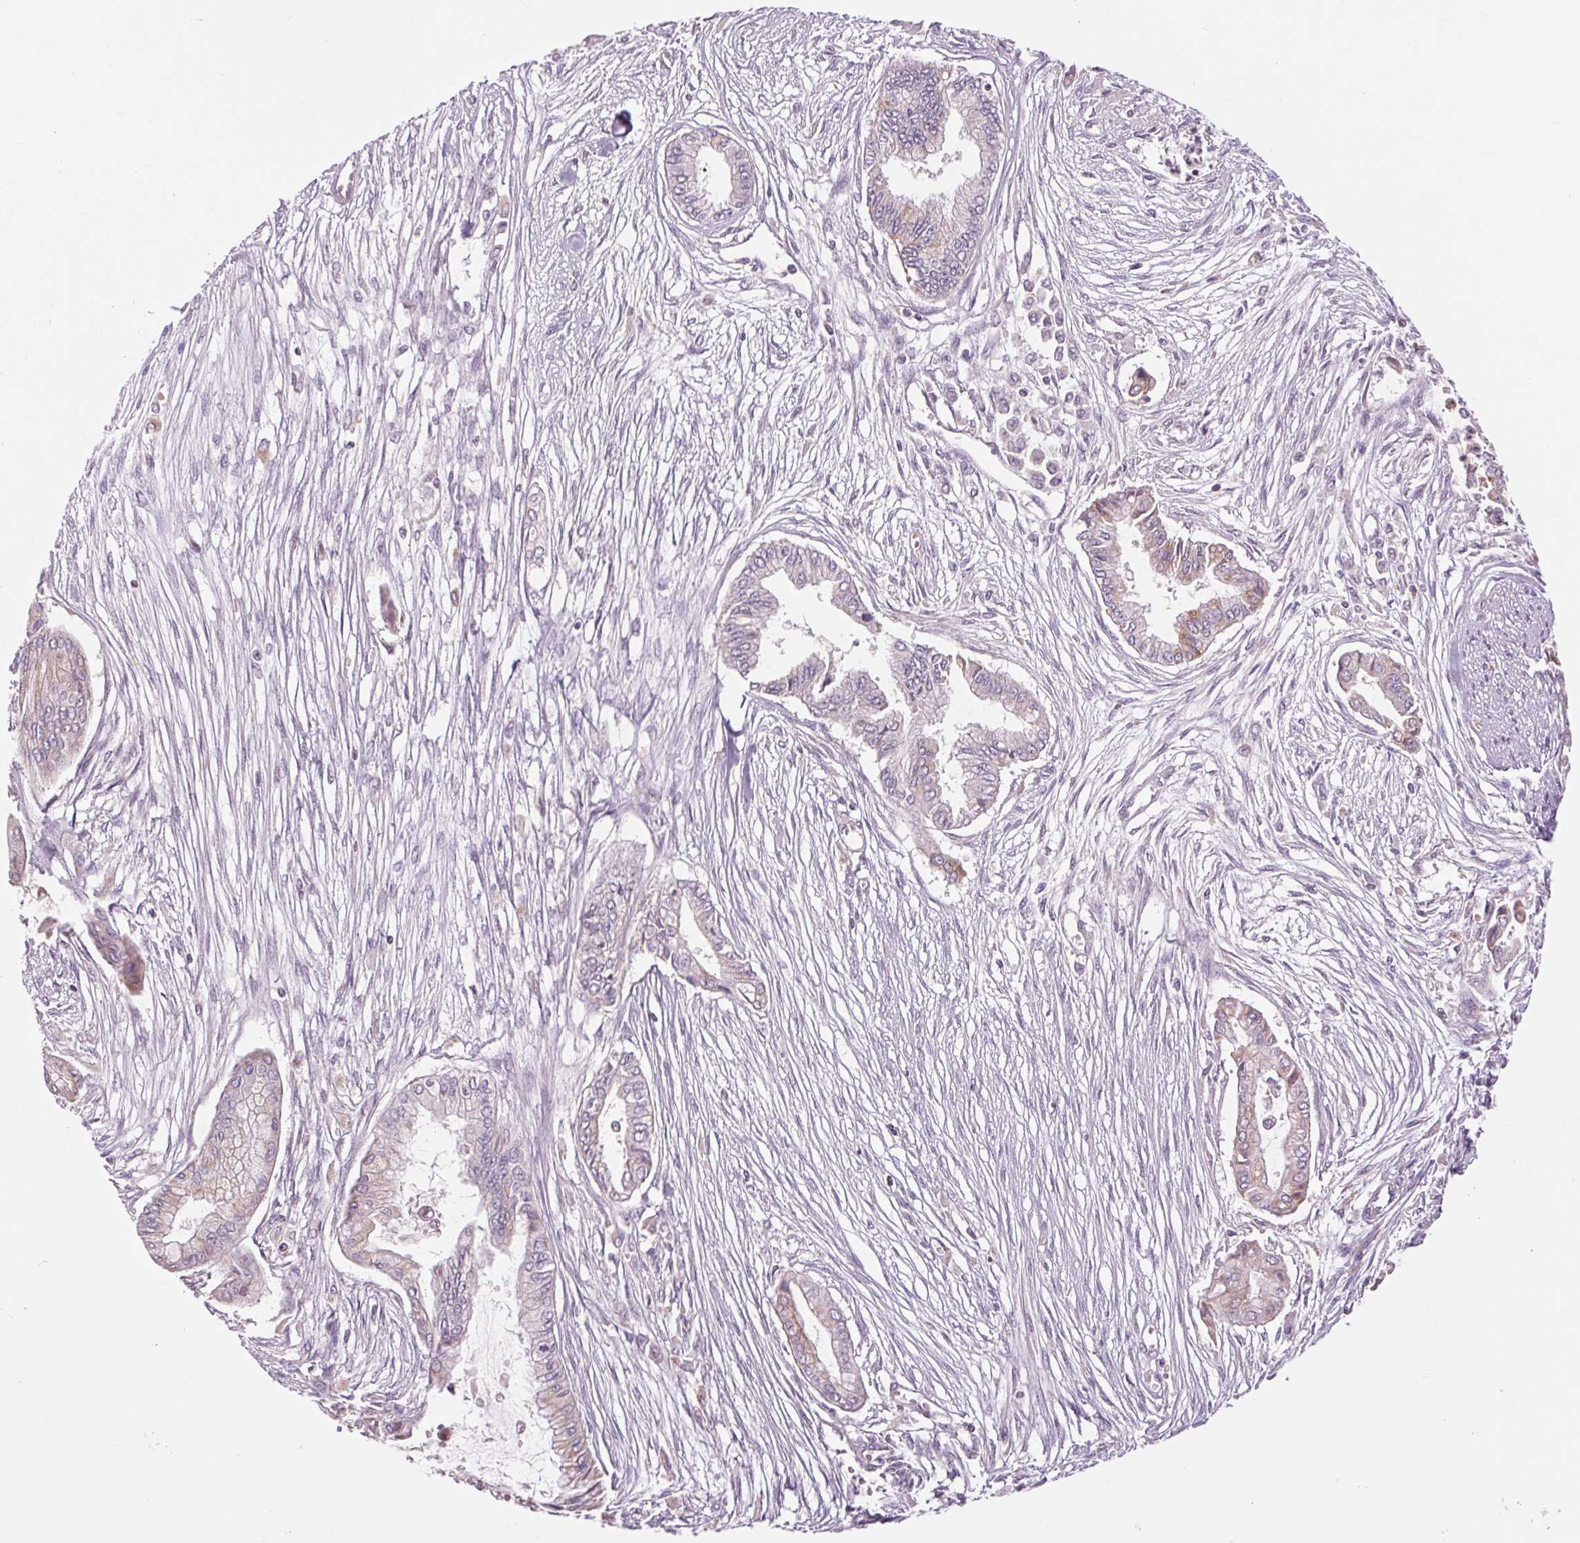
{"staining": {"intensity": "weak", "quantity": "<25%", "location": "cytoplasmic/membranous"}, "tissue": "pancreatic cancer", "cell_type": "Tumor cells", "image_type": "cancer", "snomed": [{"axis": "morphology", "description": "Adenocarcinoma, NOS"}, {"axis": "topography", "description": "Pancreas"}], "caption": "This photomicrograph is of pancreatic adenocarcinoma stained with immunohistochemistry to label a protein in brown with the nuclei are counter-stained blue. There is no positivity in tumor cells. (DAB IHC with hematoxylin counter stain).", "gene": "COX6A1", "patient": {"sex": "female", "age": 68}}